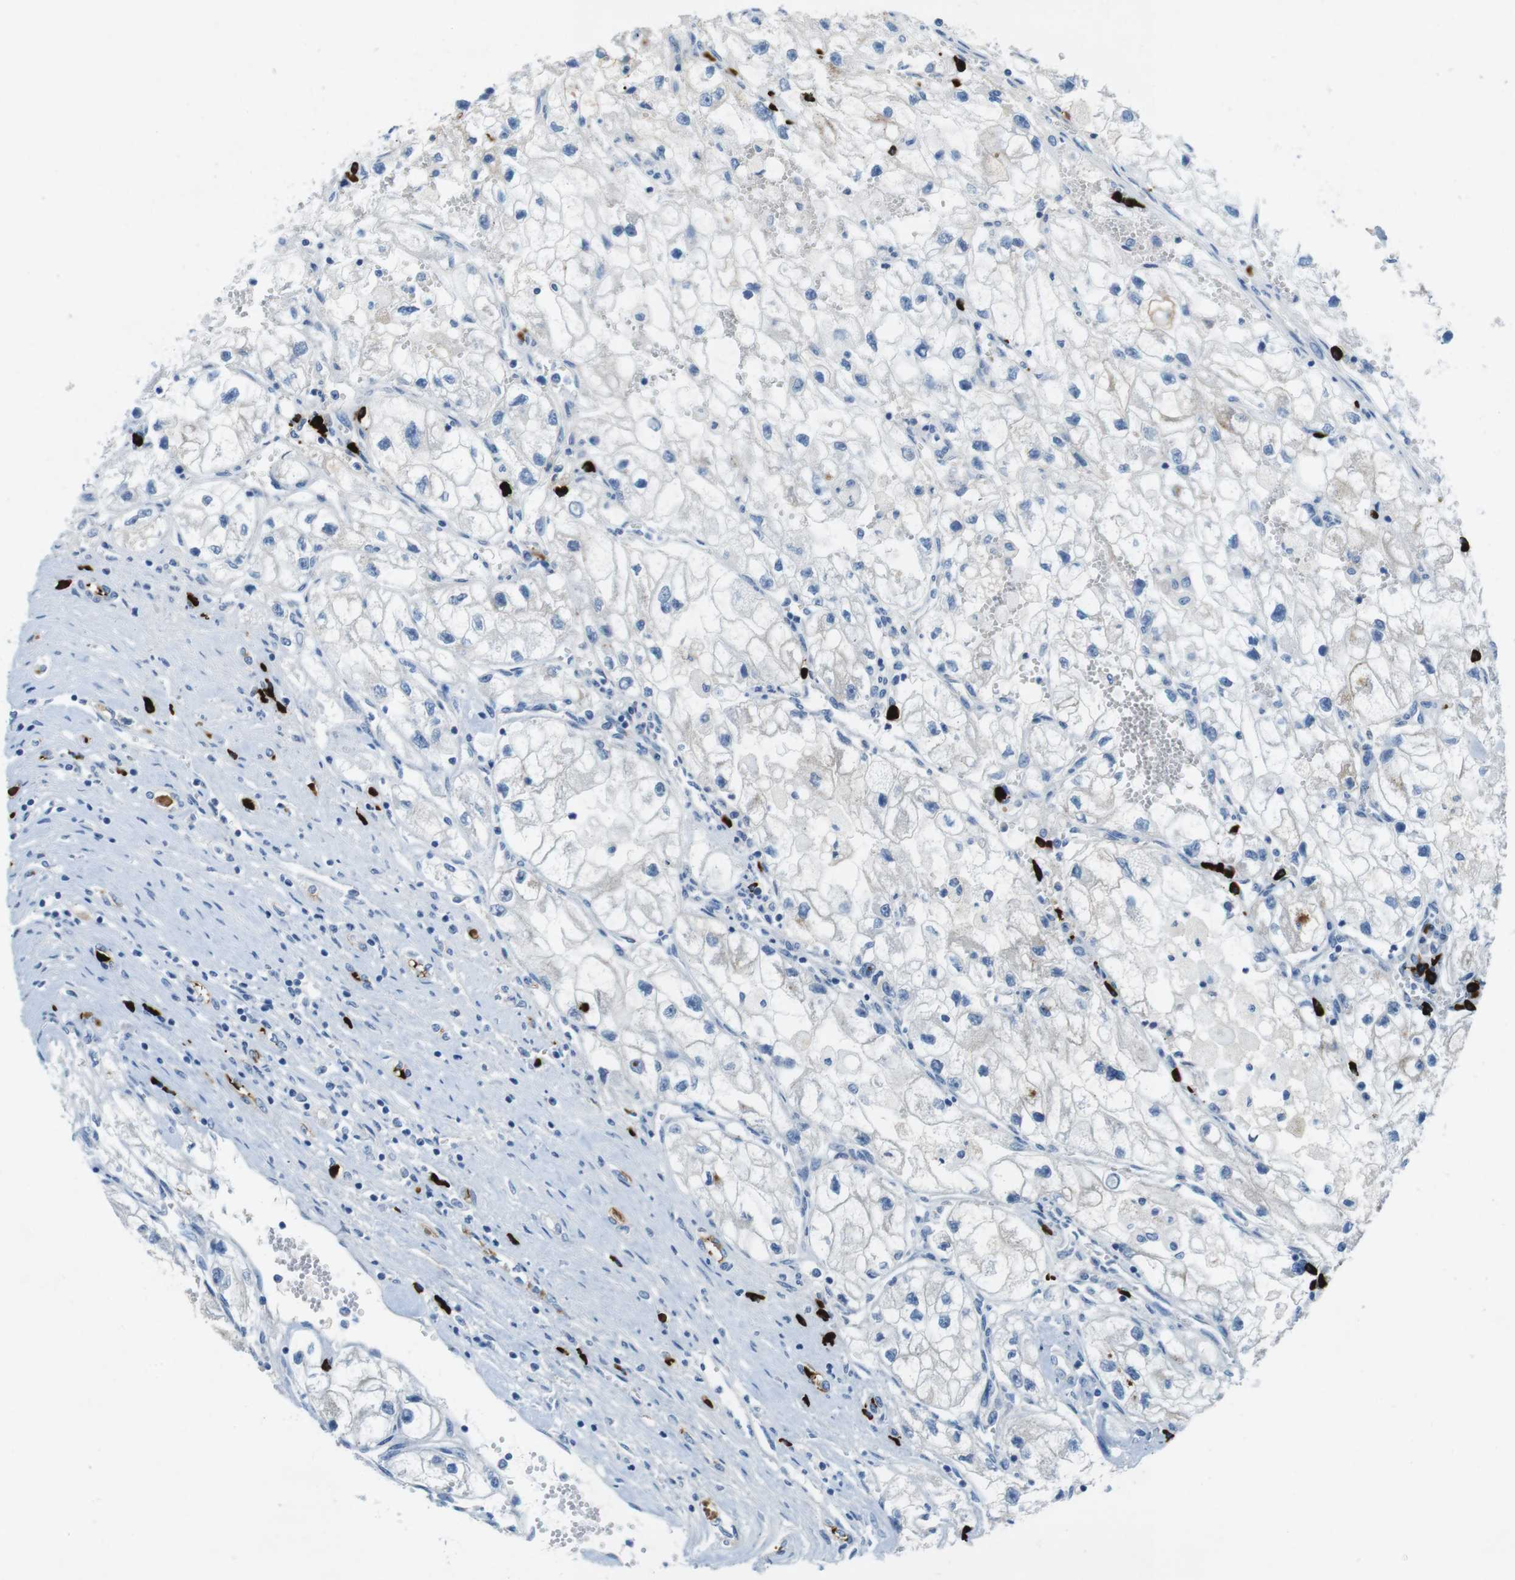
{"staining": {"intensity": "negative", "quantity": "none", "location": "none"}, "tissue": "renal cancer", "cell_type": "Tumor cells", "image_type": "cancer", "snomed": [{"axis": "morphology", "description": "Adenocarcinoma, NOS"}, {"axis": "topography", "description": "Kidney"}], "caption": "Photomicrograph shows no significant protein staining in tumor cells of renal adenocarcinoma.", "gene": "SLC35A3", "patient": {"sex": "female", "age": 70}}